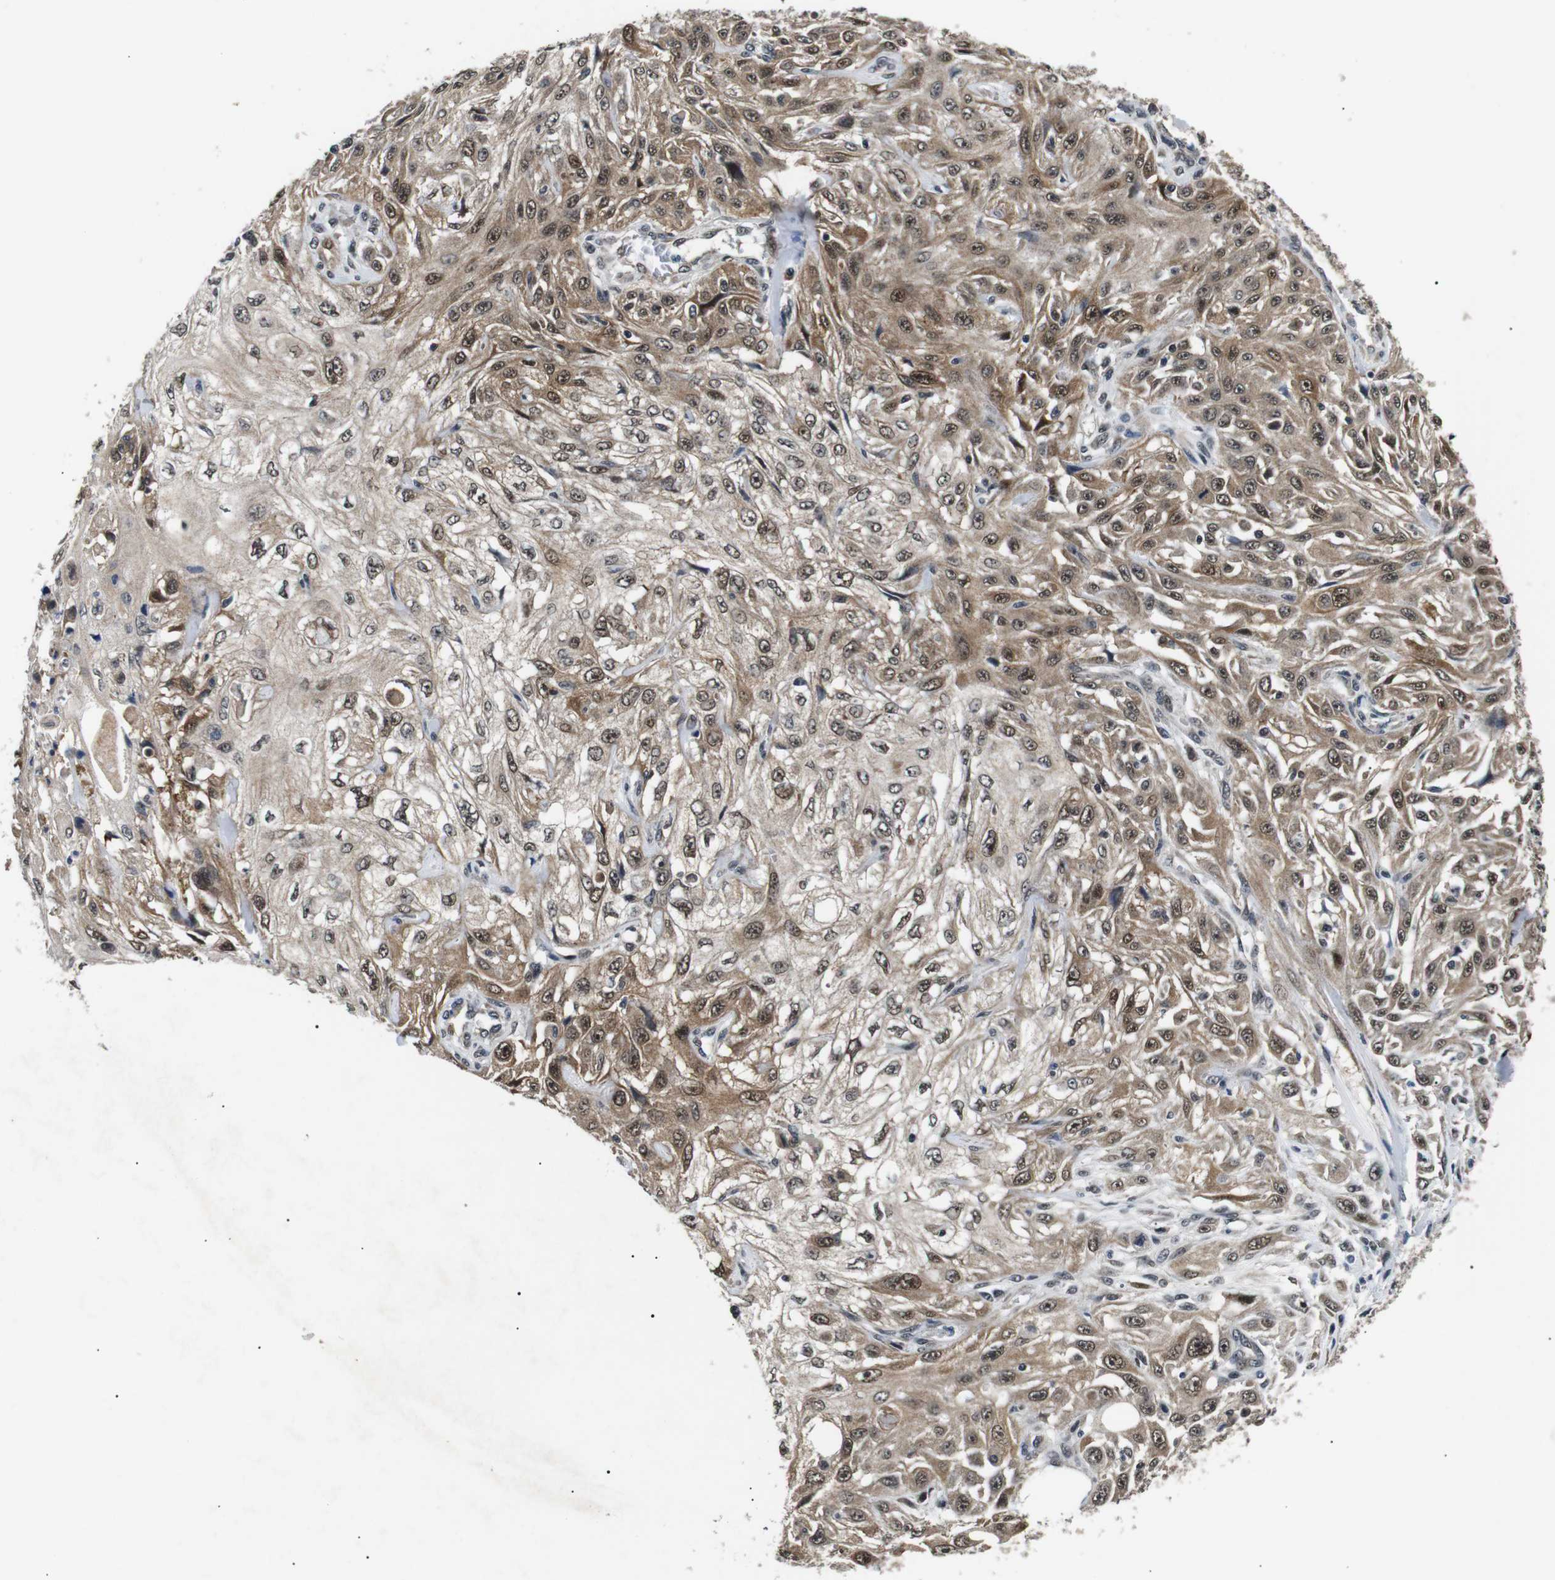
{"staining": {"intensity": "moderate", "quantity": ">75%", "location": "cytoplasmic/membranous,nuclear"}, "tissue": "skin cancer", "cell_type": "Tumor cells", "image_type": "cancer", "snomed": [{"axis": "morphology", "description": "Squamous cell carcinoma, NOS"}, {"axis": "topography", "description": "Skin"}], "caption": "Immunohistochemical staining of skin cancer (squamous cell carcinoma) demonstrates moderate cytoplasmic/membranous and nuclear protein expression in about >75% of tumor cells. Nuclei are stained in blue.", "gene": "SKP1", "patient": {"sex": "male", "age": 75}}